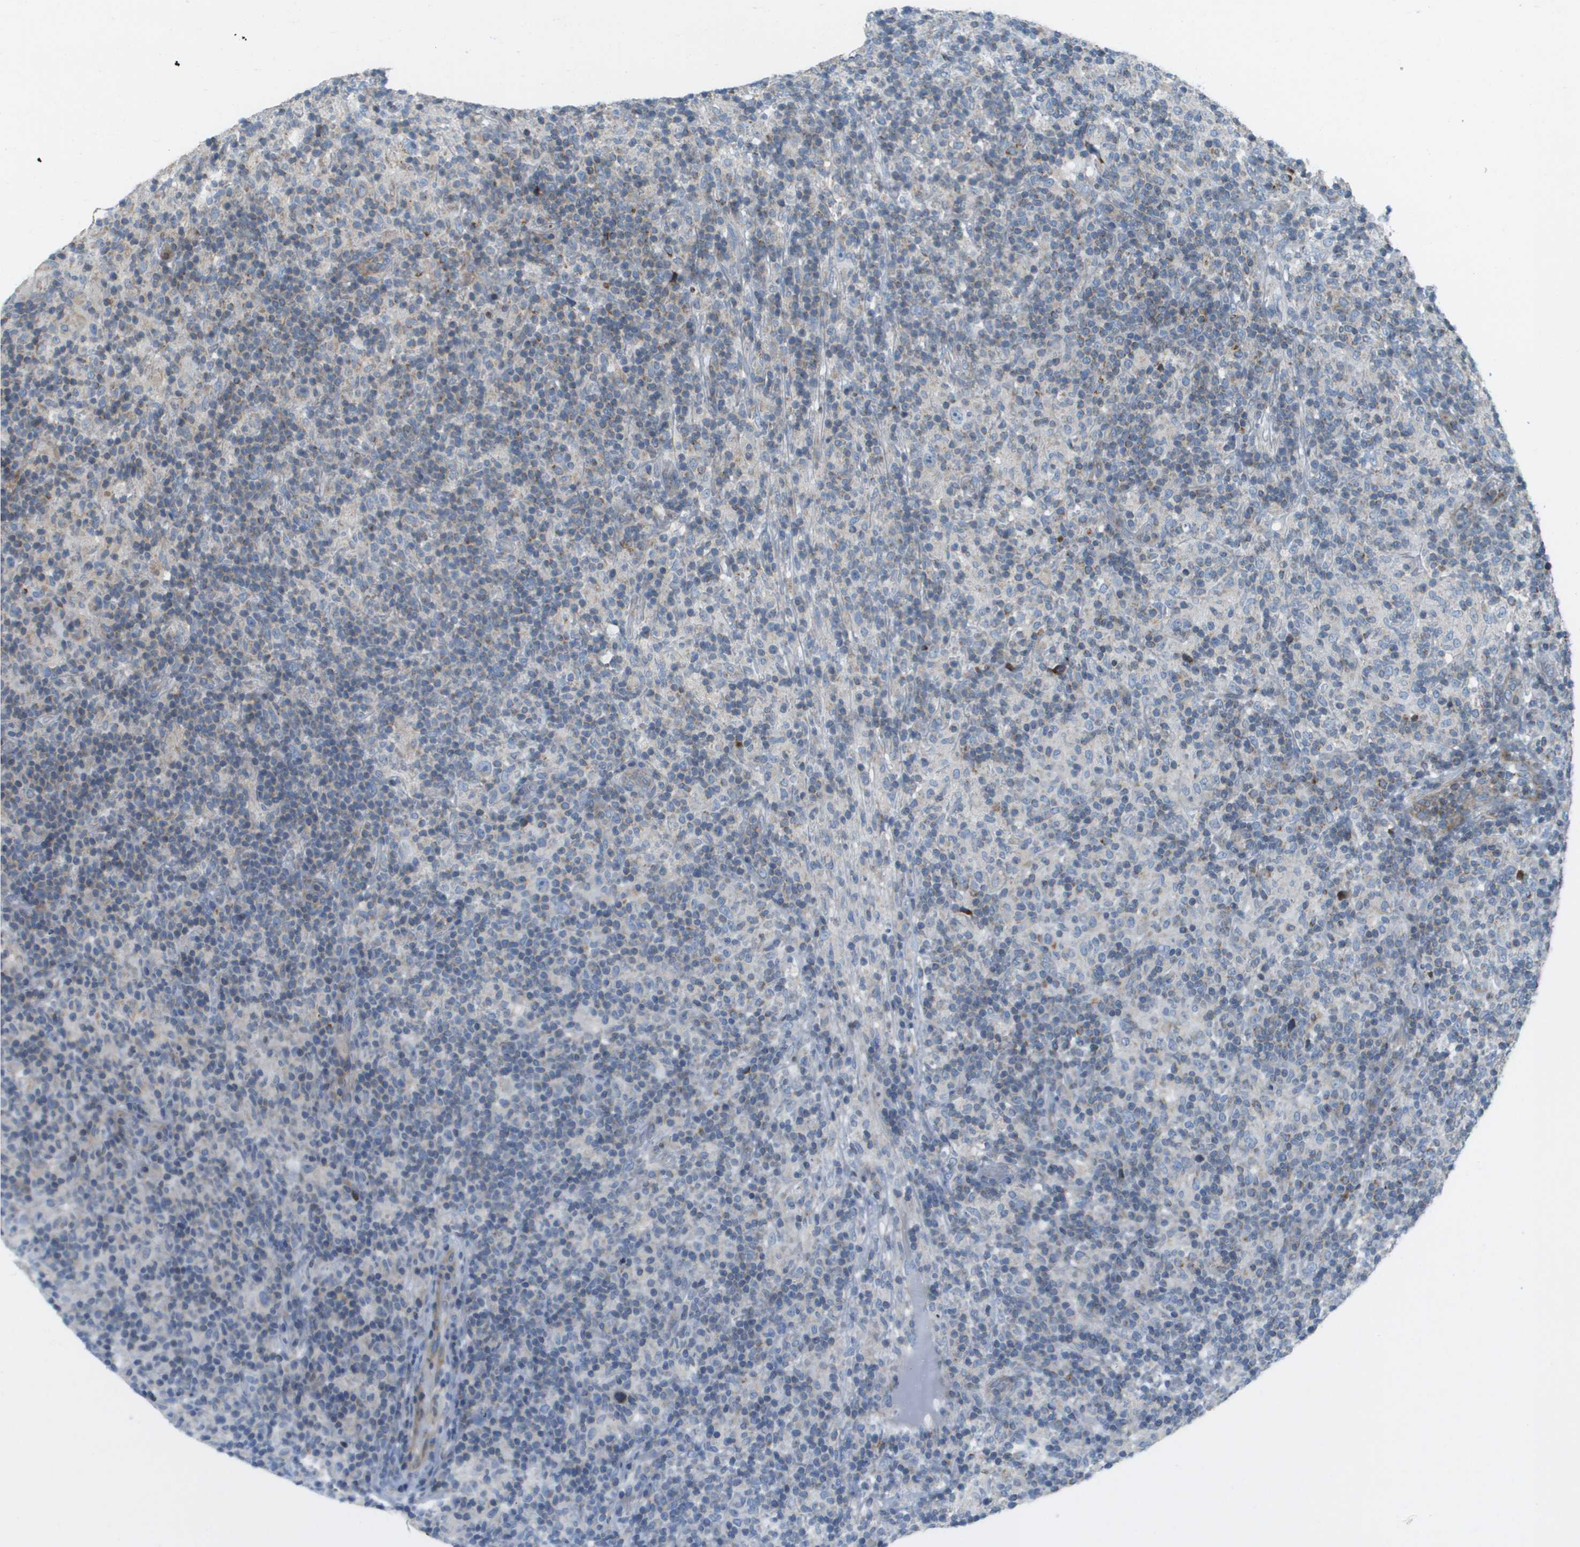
{"staining": {"intensity": "negative", "quantity": "none", "location": "none"}, "tissue": "lymphoma", "cell_type": "Tumor cells", "image_type": "cancer", "snomed": [{"axis": "morphology", "description": "Hodgkin's disease, NOS"}, {"axis": "topography", "description": "Lymph node"}], "caption": "Immunohistochemistry of human lymphoma shows no staining in tumor cells.", "gene": "GALNT6", "patient": {"sex": "male", "age": 70}}